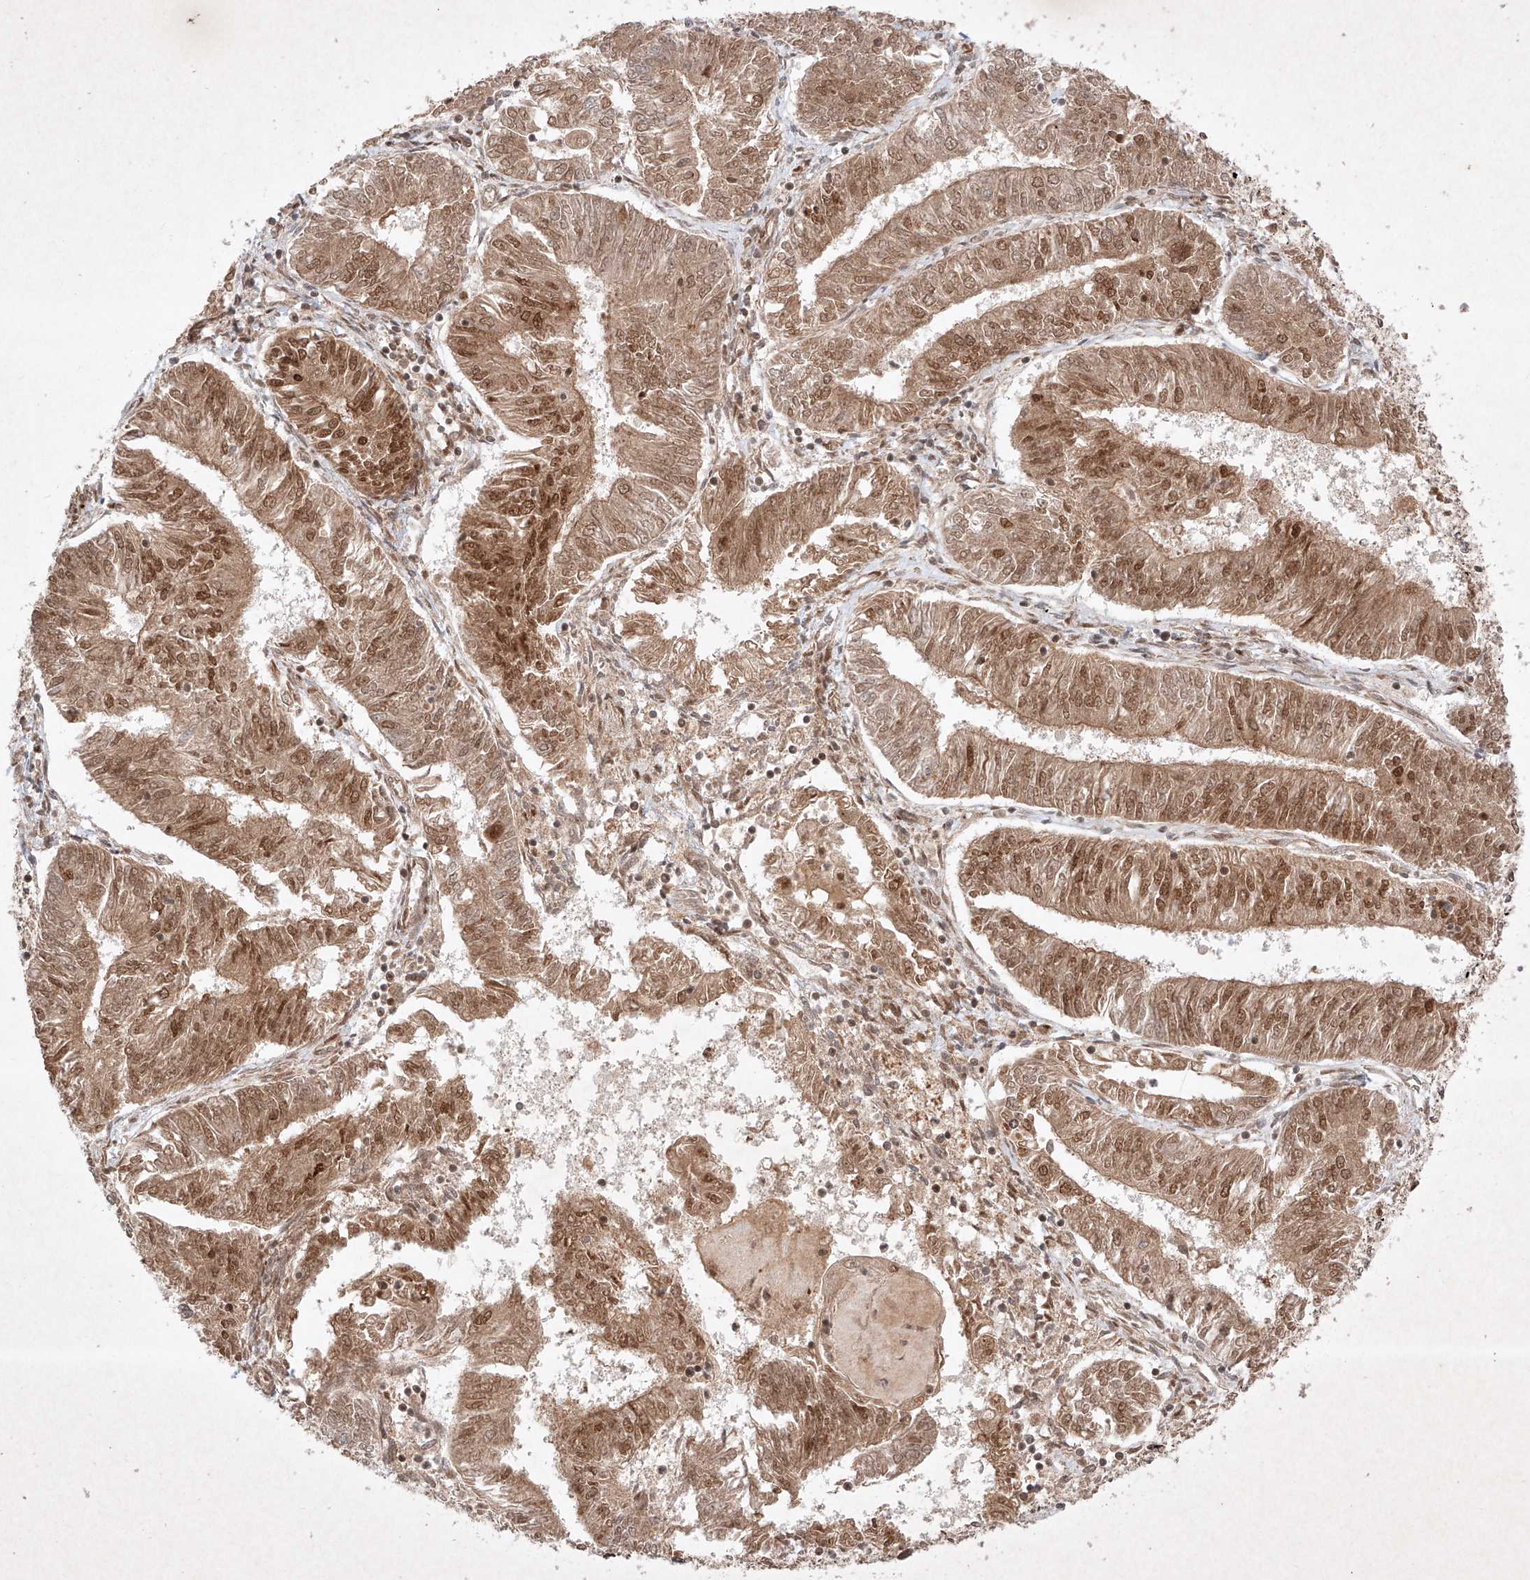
{"staining": {"intensity": "moderate", "quantity": ">75%", "location": "cytoplasmic/membranous,nuclear"}, "tissue": "endometrial cancer", "cell_type": "Tumor cells", "image_type": "cancer", "snomed": [{"axis": "morphology", "description": "Adenocarcinoma, NOS"}, {"axis": "topography", "description": "Endometrium"}], "caption": "Moderate cytoplasmic/membranous and nuclear expression for a protein is present in approximately >75% of tumor cells of endometrial adenocarcinoma using immunohistochemistry (IHC).", "gene": "RNF31", "patient": {"sex": "female", "age": 58}}